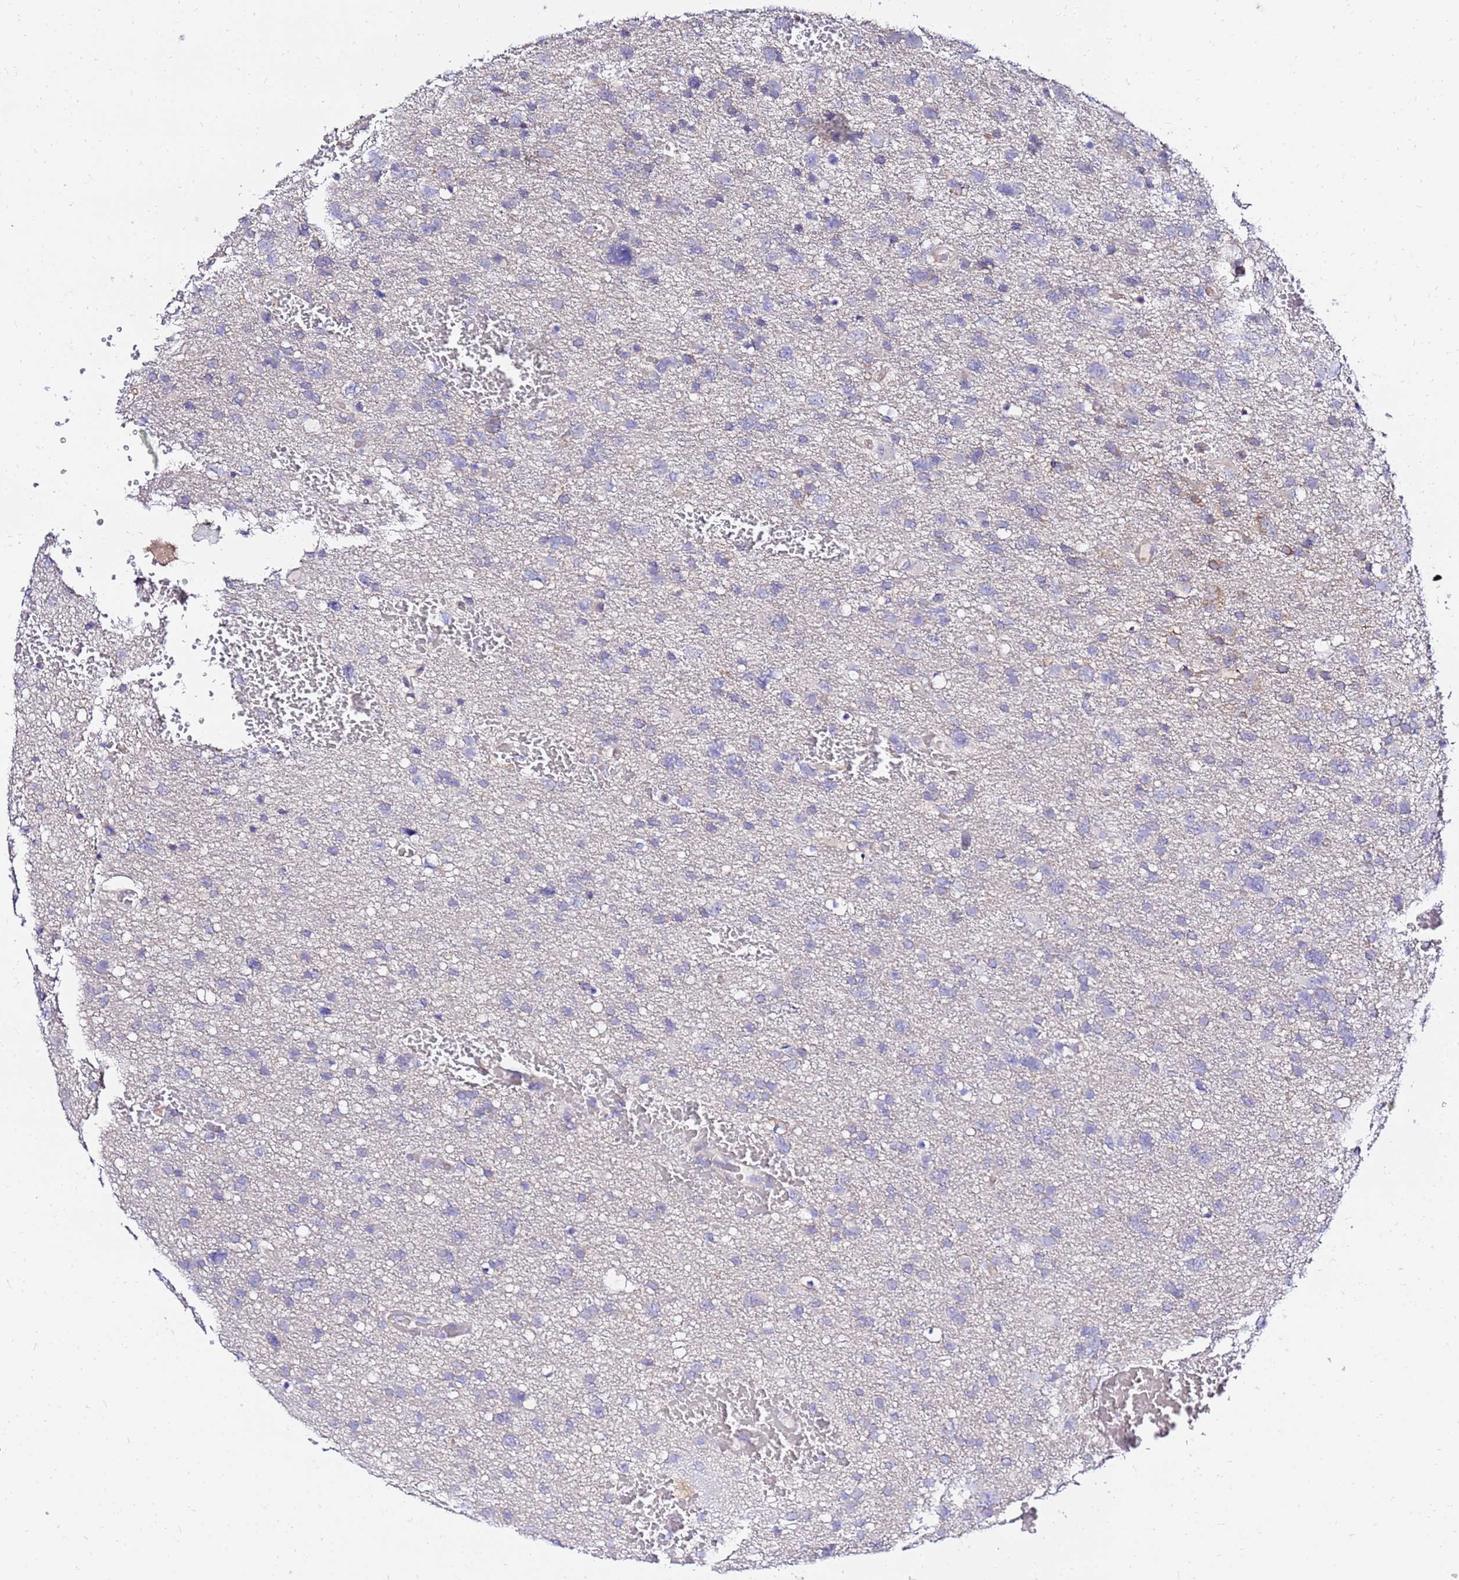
{"staining": {"intensity": "negative", "quantity": "none", "location": "none"}, "tissue": "glioma", "cell_type": "Tumor cells", "image_type": "cancer", "snomed": [{"axis": "morphology", "description": "Glioma, malignant, High grade"}, {"axis": "topography", "description": "Brain"}], "caption": "IHC micrograph of neoplastic tissue: glioma stained with DAB (3,3'-diaminobenzidine) shows no significant protein staining in tumor cells.", "gene": "HERC5", "patient": {"sex": "male", "age": 61}}